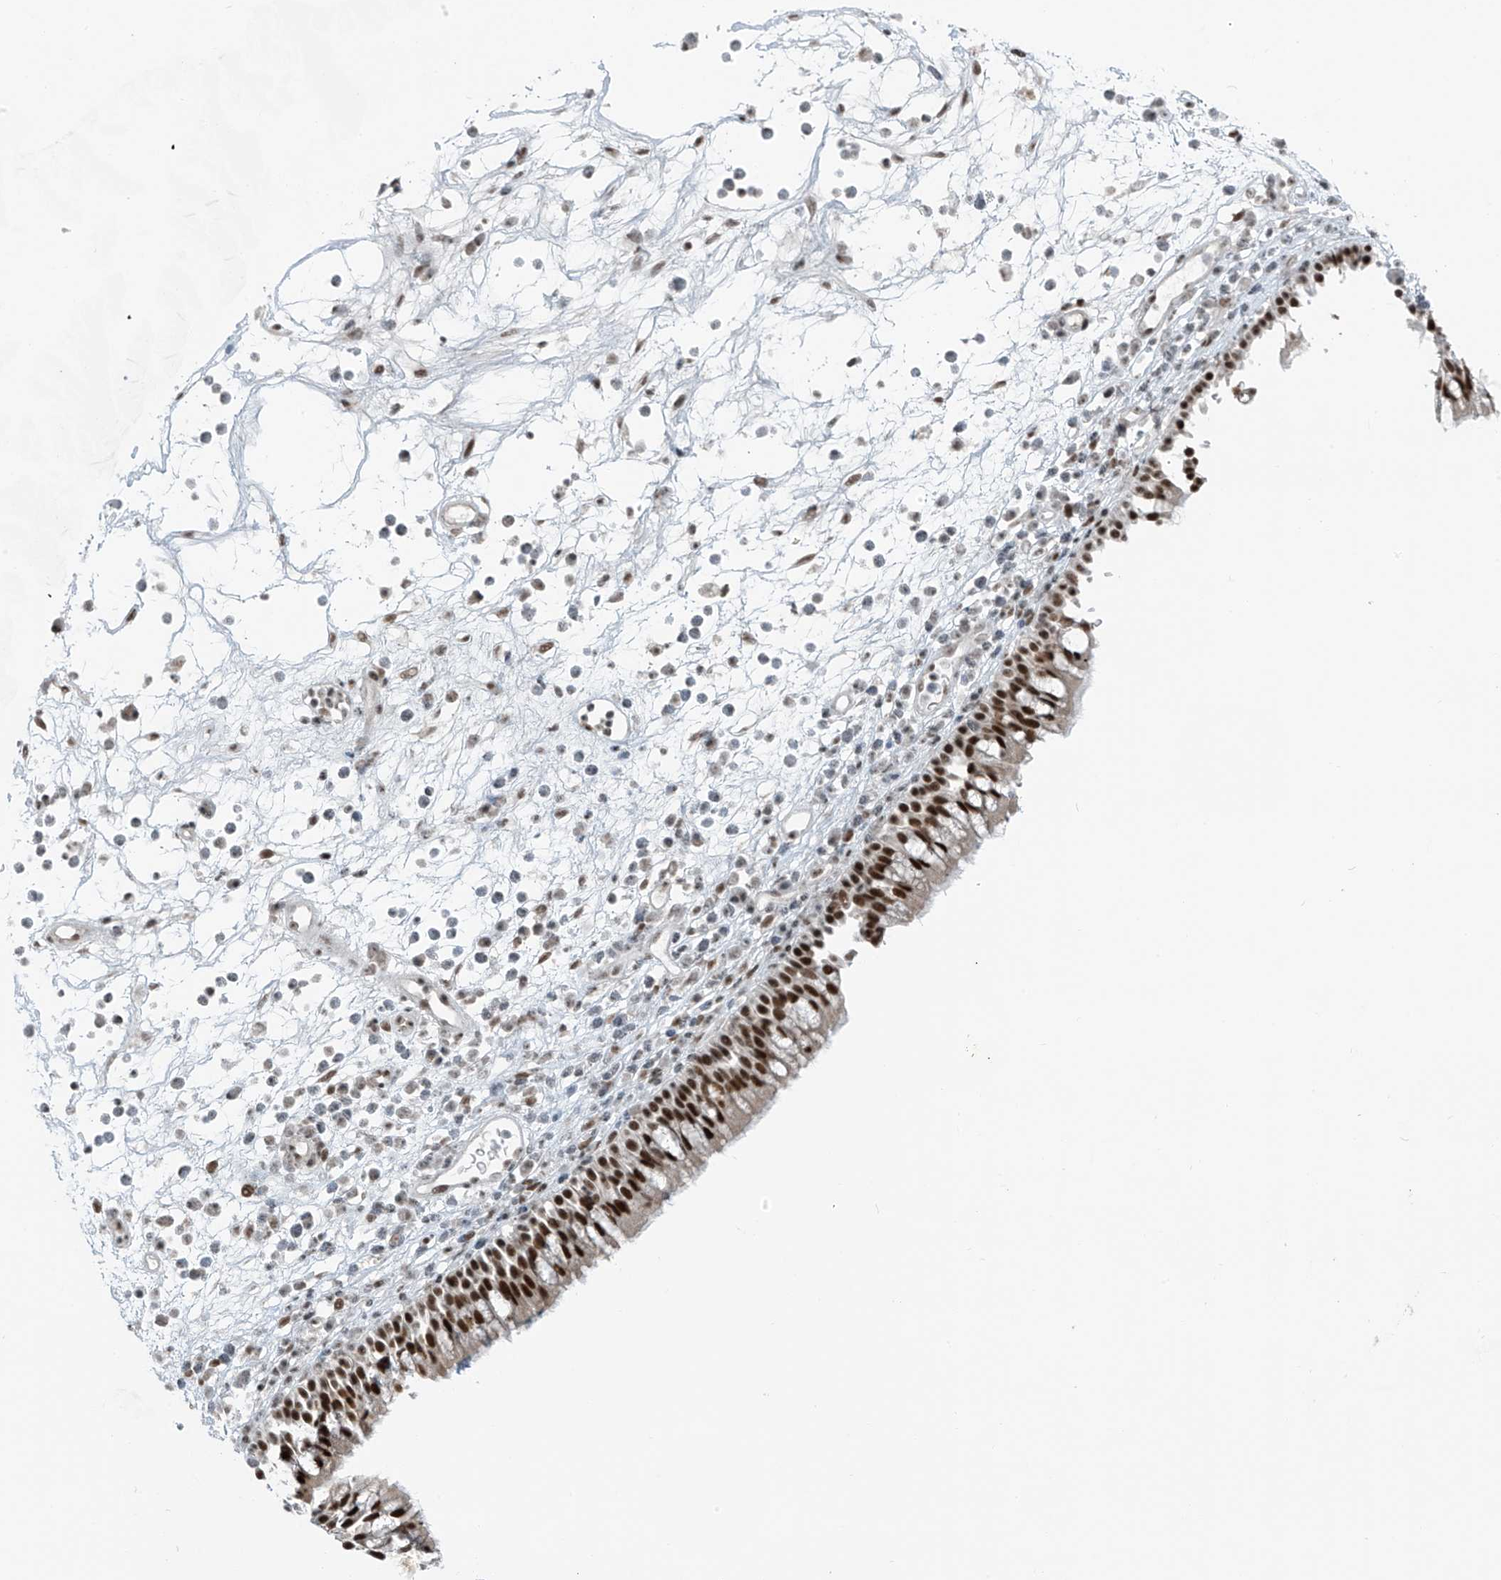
{"staining": {"intensity": "strong", "quantity": ">75%", "location": "nuclear"}, "tissue": "nasopharynx", "cell_type": "Respiratory epithelial cells", "image_type": "normal", "snomed": [{"axis": "morphology", "description": "Normal tissue, NOS"}, {"axis": "morphology", "description": "Inflammation, NOS"}, {"axis": "morphology", "description": "Malignant melanoma, Metastatic site"}, {"axis": "topography", "description": "Nasopharynx"}], "caption": "Benign nasopharynx was stained to show a protein in brown. There is high levels of strong nuclear expression in approximately >75% of respiratory epithelial cells. Immunohistochemistry (ihc) stains the protein of interest in brown and the nuclei are stained blue.", "gene": "WRNIP1", "patient": {"sex": "male", "age": 70}}